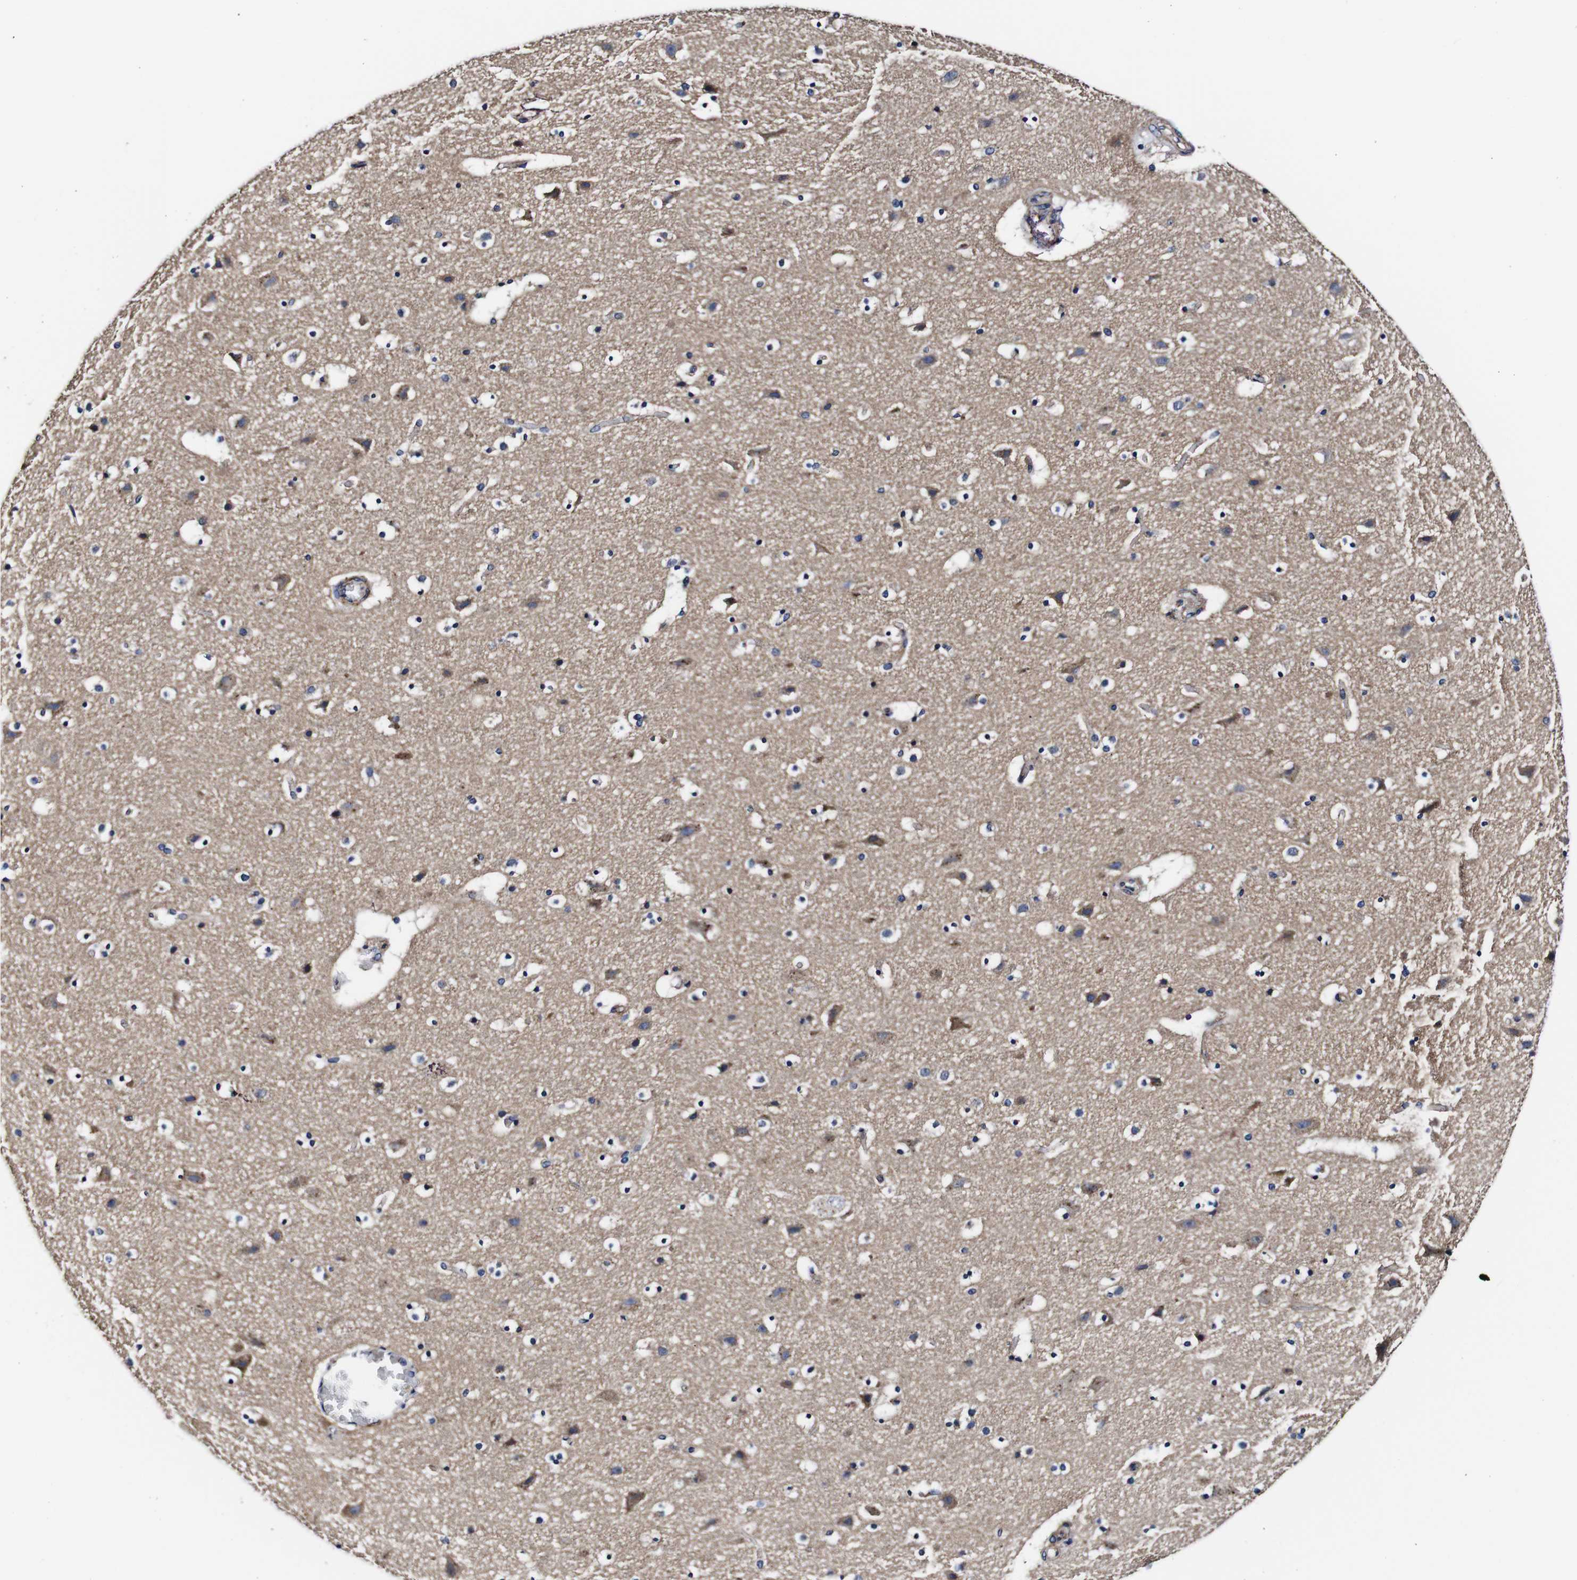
{"staining": {"intensity": "moderate", "quantity": "25%-75%", "location": "cytoplasmic/membranous"}, "tissue": "cerebral cortex", "cell_type": "Endothelial cells", "image_type": "normal", "snomed": [{"axis": "morphology", "description": "Normal tissue, NOS"}, {"axis": "topography", "description": "Cerebral cortex"}], "caption": "A high-resolution photomicrograph shows immunohistochemistry (IHC) staining of unremarkable cerebral cortex, which shows moderate cytoplasmic/membranous expression in approximately 25%-75% of endothelial cells. (IHC, brightfield microscopy, high magnification).", "gene": "PDCD6IP", "patient": {"sex": "male", "age": 45}}